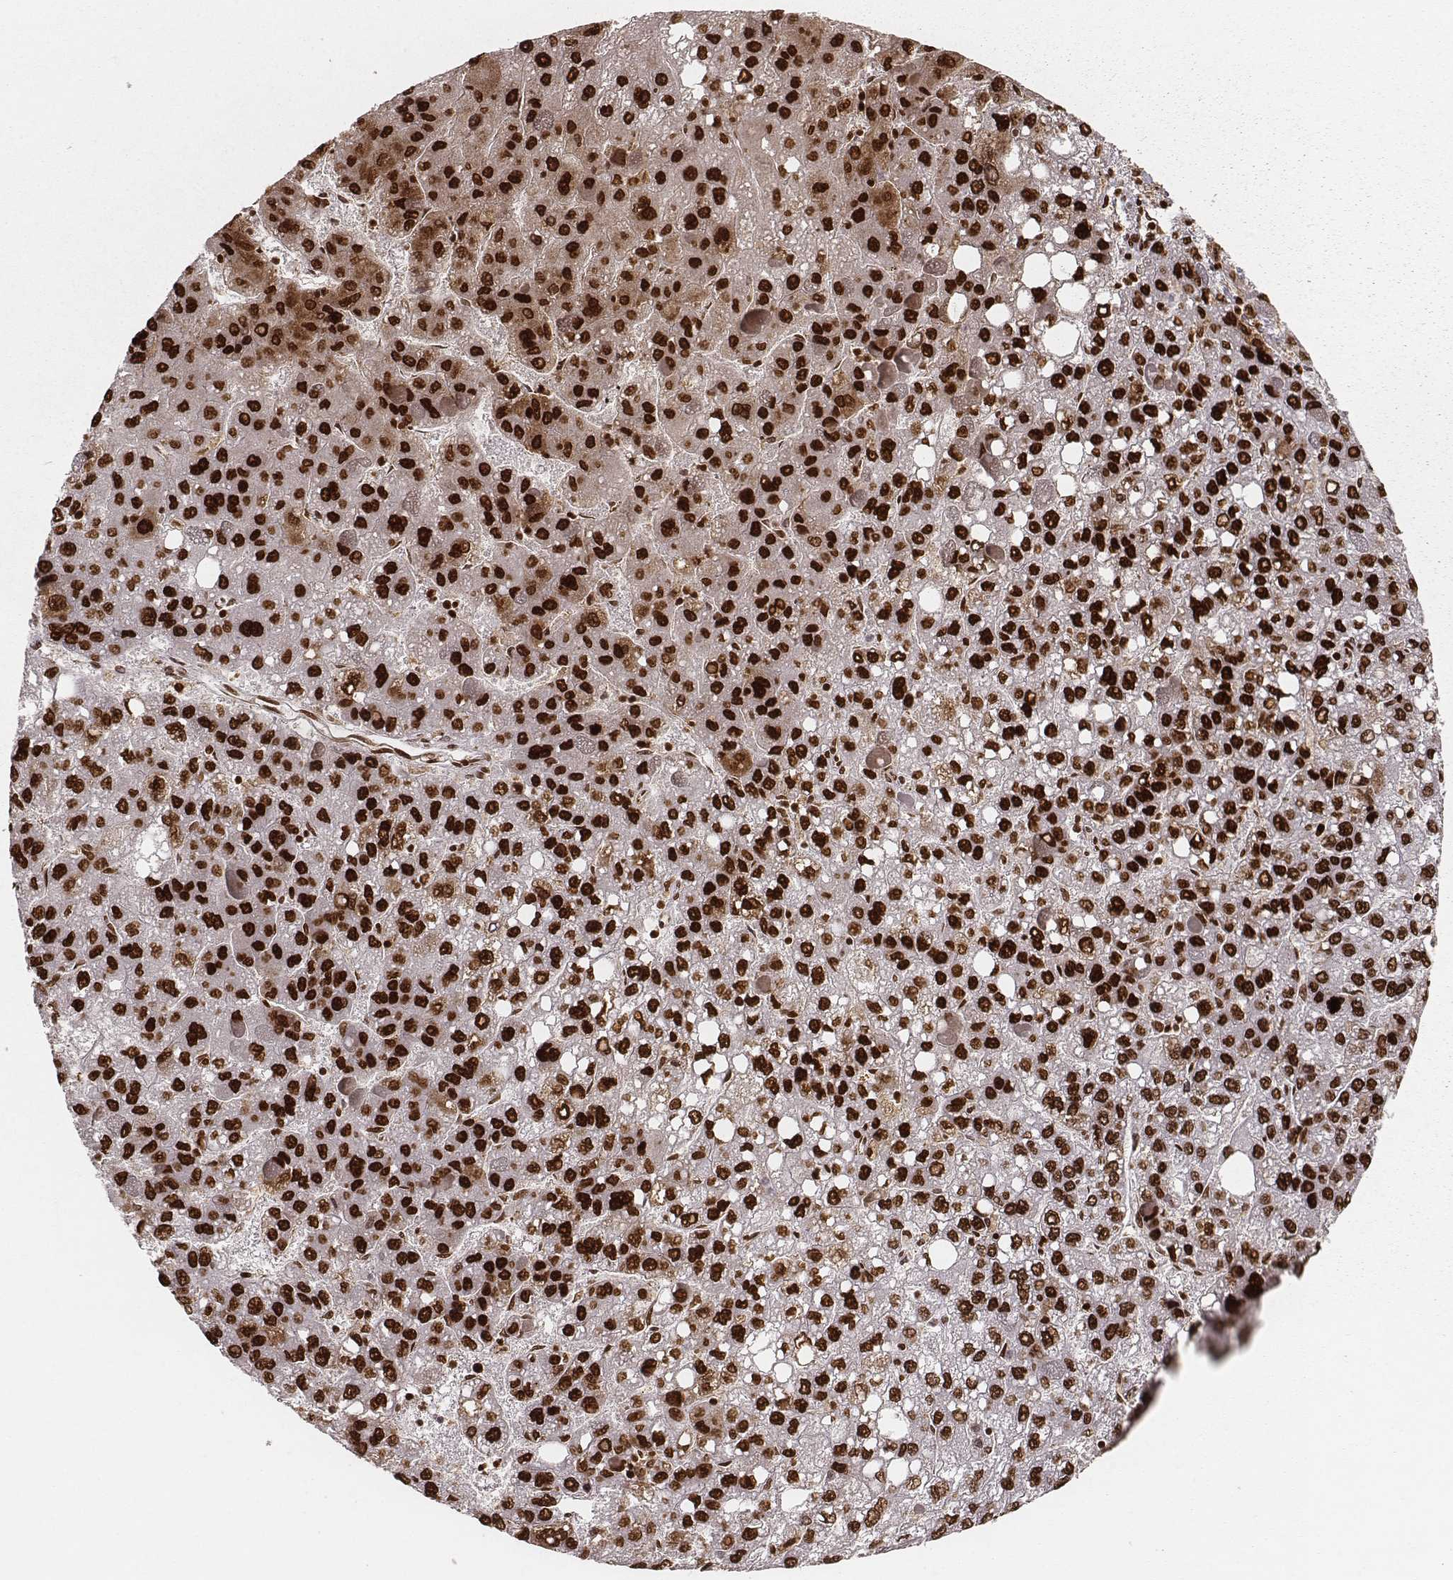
{"staining": {"intensity": "strong", "quantity": ">75%", "location": "nuclear"}, "tissue": "liver cancer", "cell_type": "Tumor cells", "image_type": "cancer", "snomed": [{"axis": "morphology", "description": "Carcinoma, Hepatocellular, NOS"}, {"axis": "topography", "description": "Liver"}], "caption": "Tumor cells demonstrate high levels of strong nuclear staining in approximately >75% of cells in human hepatocellular carcinoma (liver). (Brightfield microscopy of DAB IHC at high magnification).", "gene": "PARP1", "patient": {"sex": "female", "age": 82}}